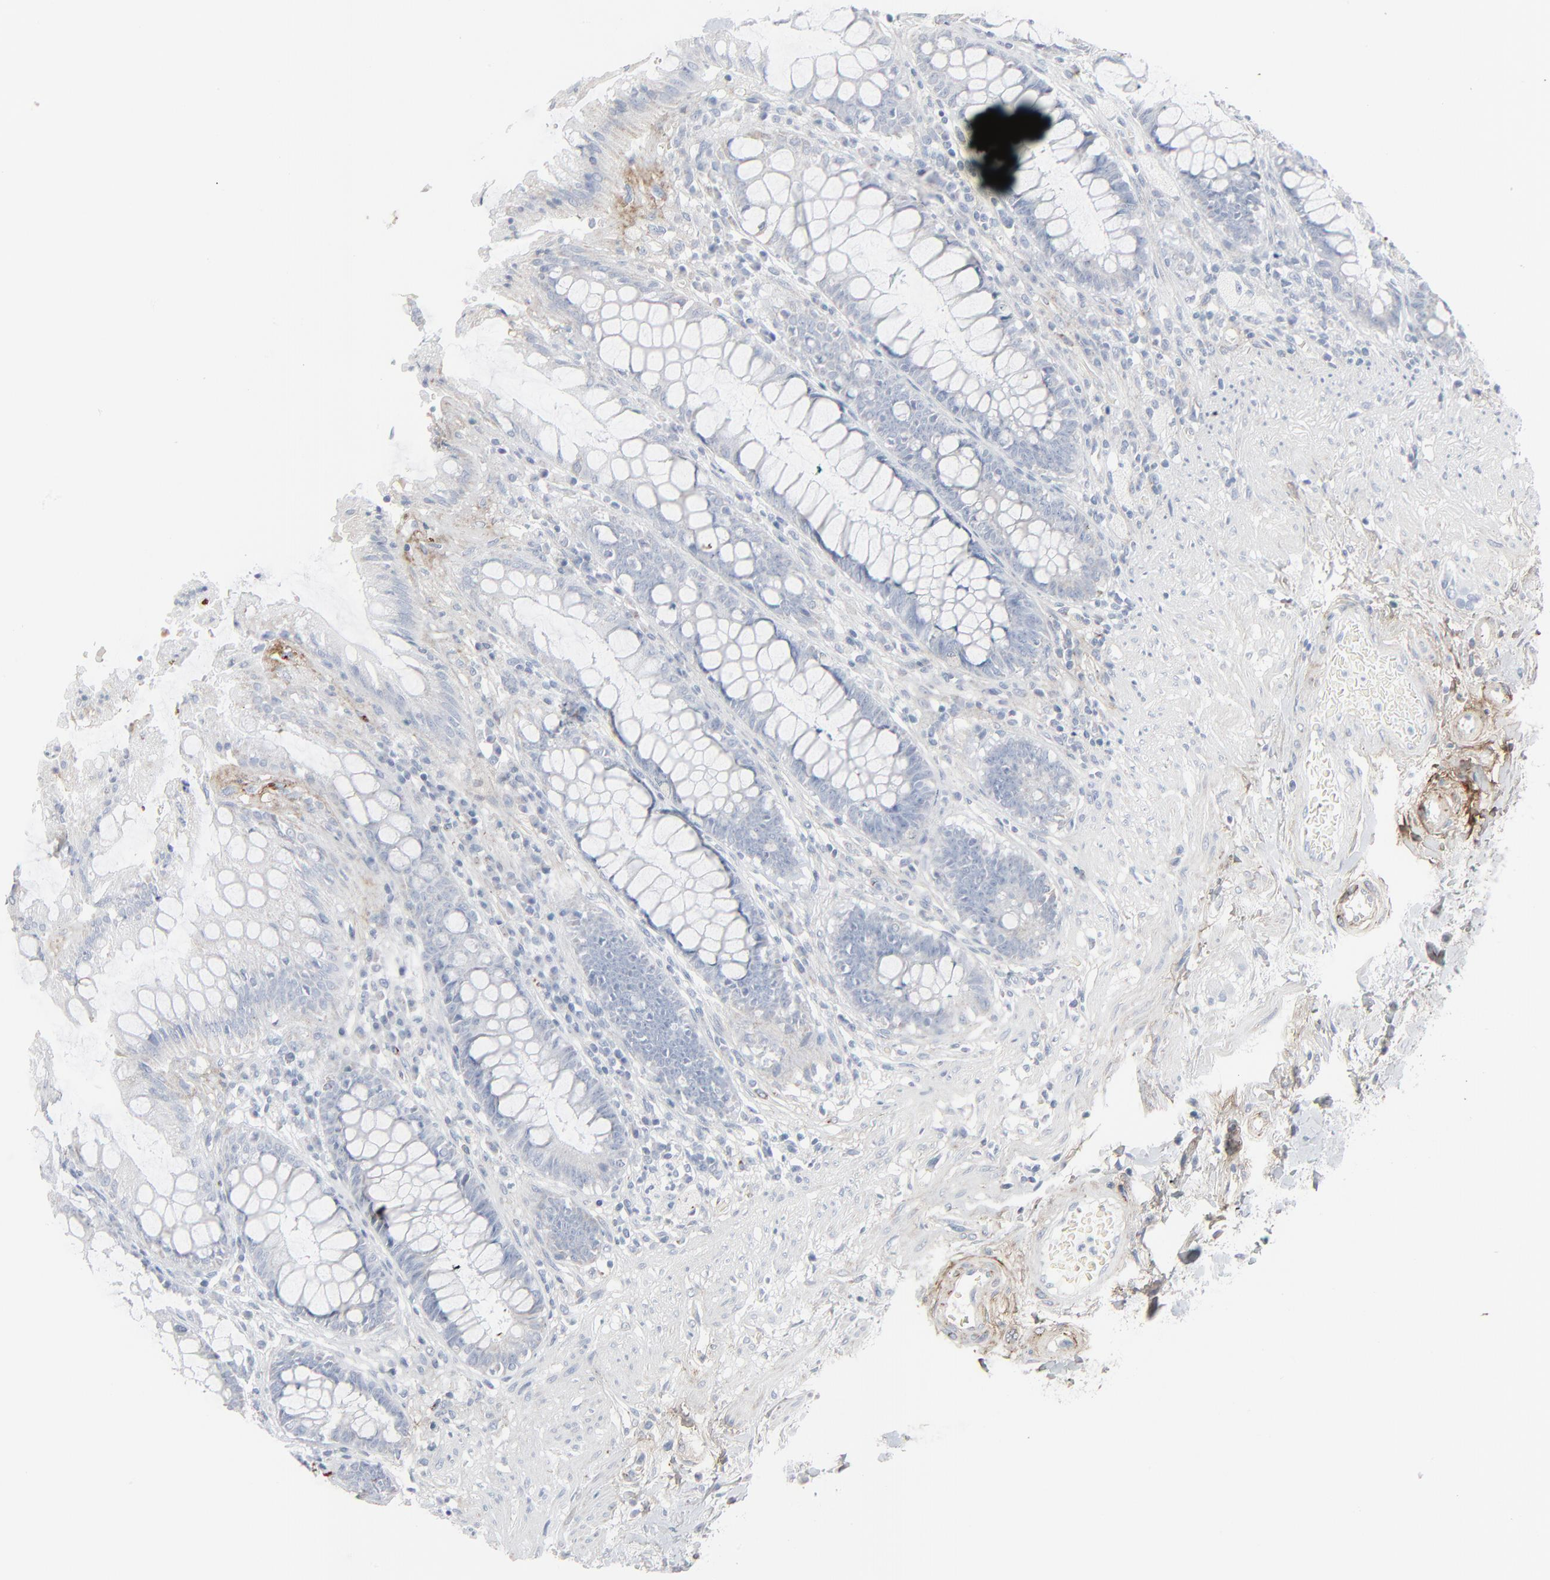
{"staining": {"intensity": "negative", "quantity": "none", "location": "none"}, "tissue": "rectum", "cell_type": "Glandular cells", "image_type": "normal", "snomed": [{"axis": "morphology", "description": "Normal tissue, NOS"}, {"axis": "topography", "description": "Rectum"}], "caption": "Immunohistochemistry (IHC) of normal rectum reveals no positivity in glandular cells. (DAB immunohistochemistry (IHC) with hematoxylin counter stain).", "gene": "BGN", "patient": {"sex": "female", "age": 46}}